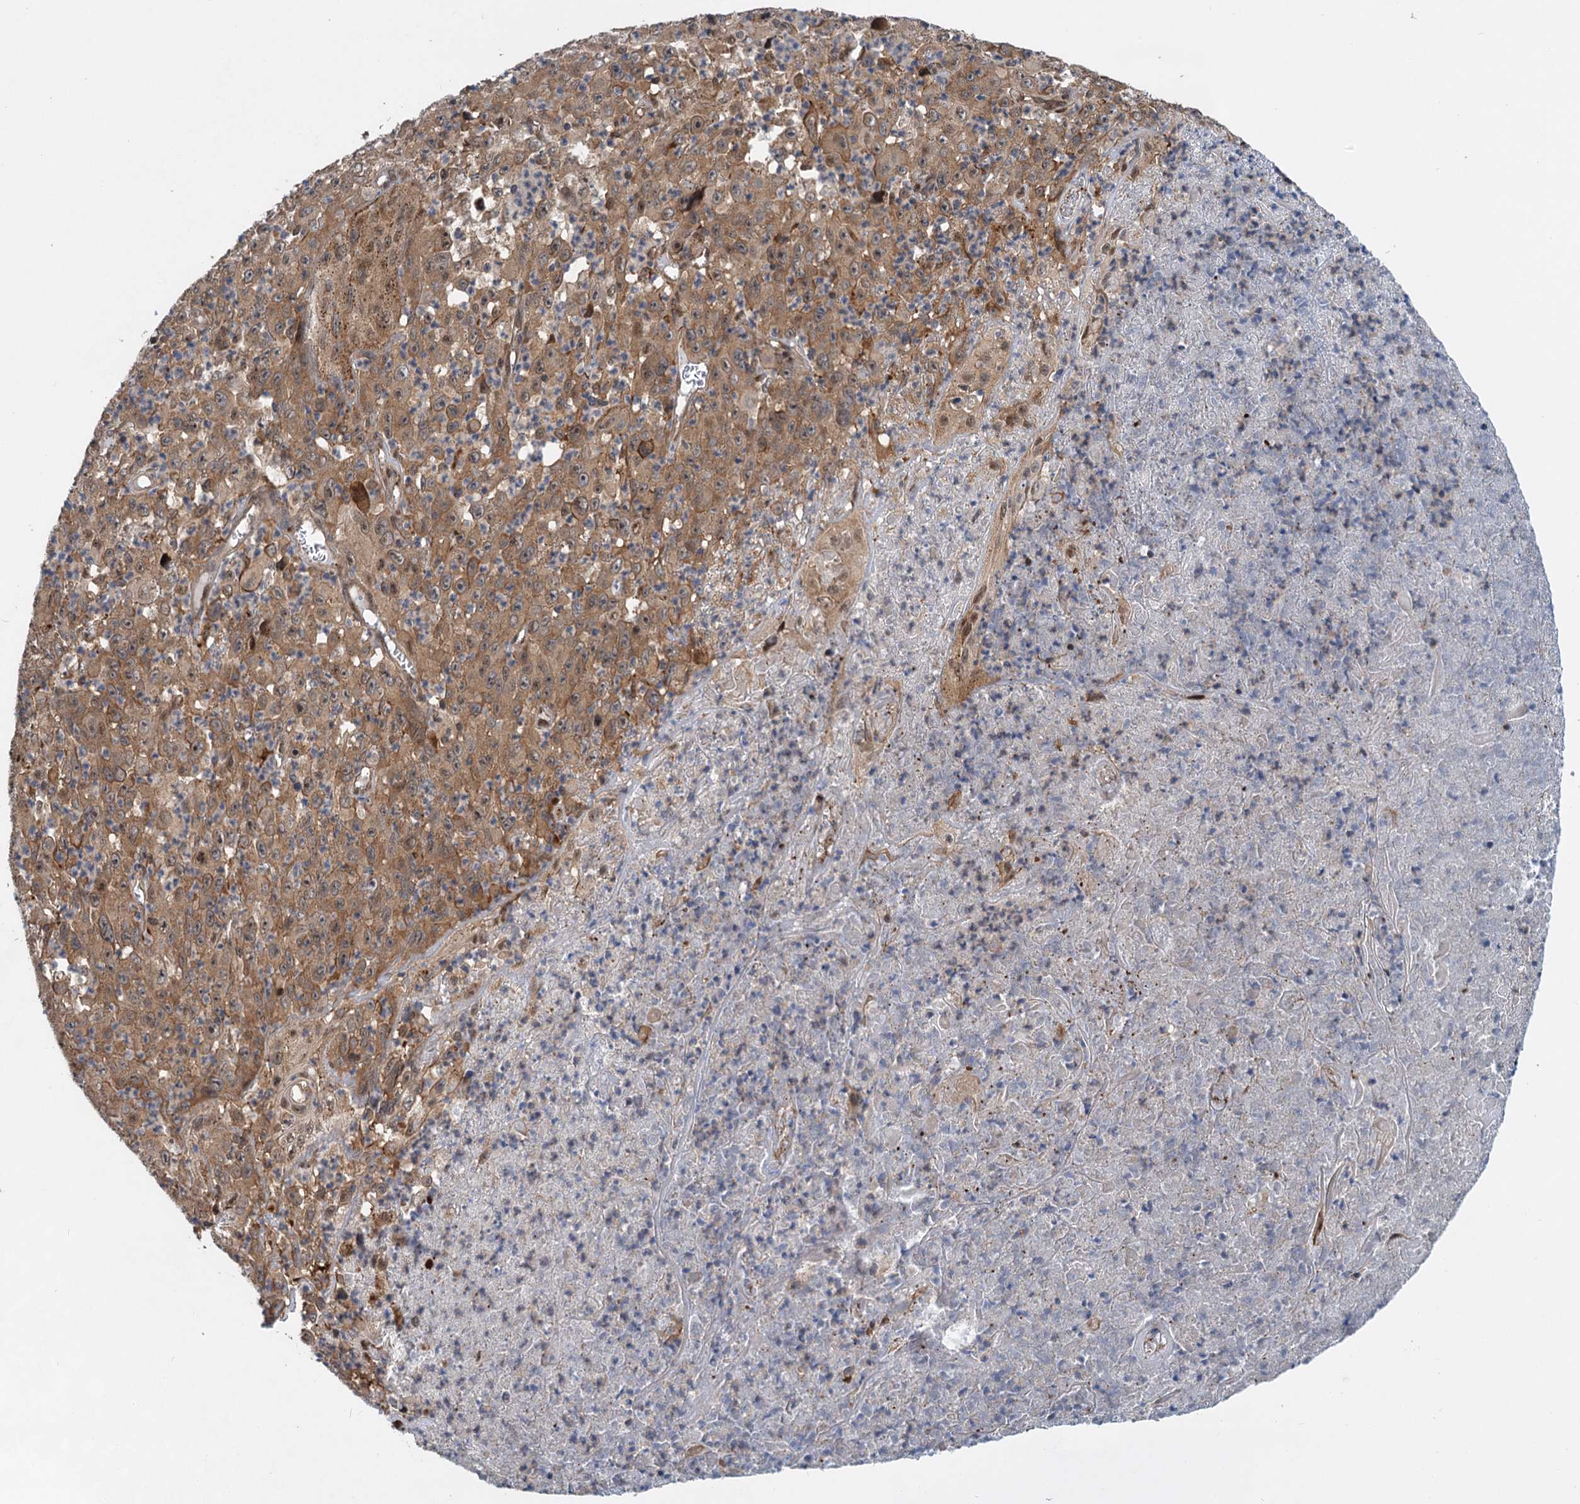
{"staining": {"intensity": "moderate", "quantity": ">75%", "location": "cytoplasmic/membranous,nuclear"}, "tissue": "melanoma", "cell_type": "Tumor cells", "image_type": "cancer", "snomed": [{"axis": "morphology", "description": "Malignant melanoma, Metastatic site"}, {"axis": "topography", "description": "Brain"}], "caption": "A brown stain labels moderate cytoplasmic/membranous and nuclear expression of a protein in human melanoma tumor cells.", "gene": "GPBP1", "patient": {"sex": "female", "age": 53}}